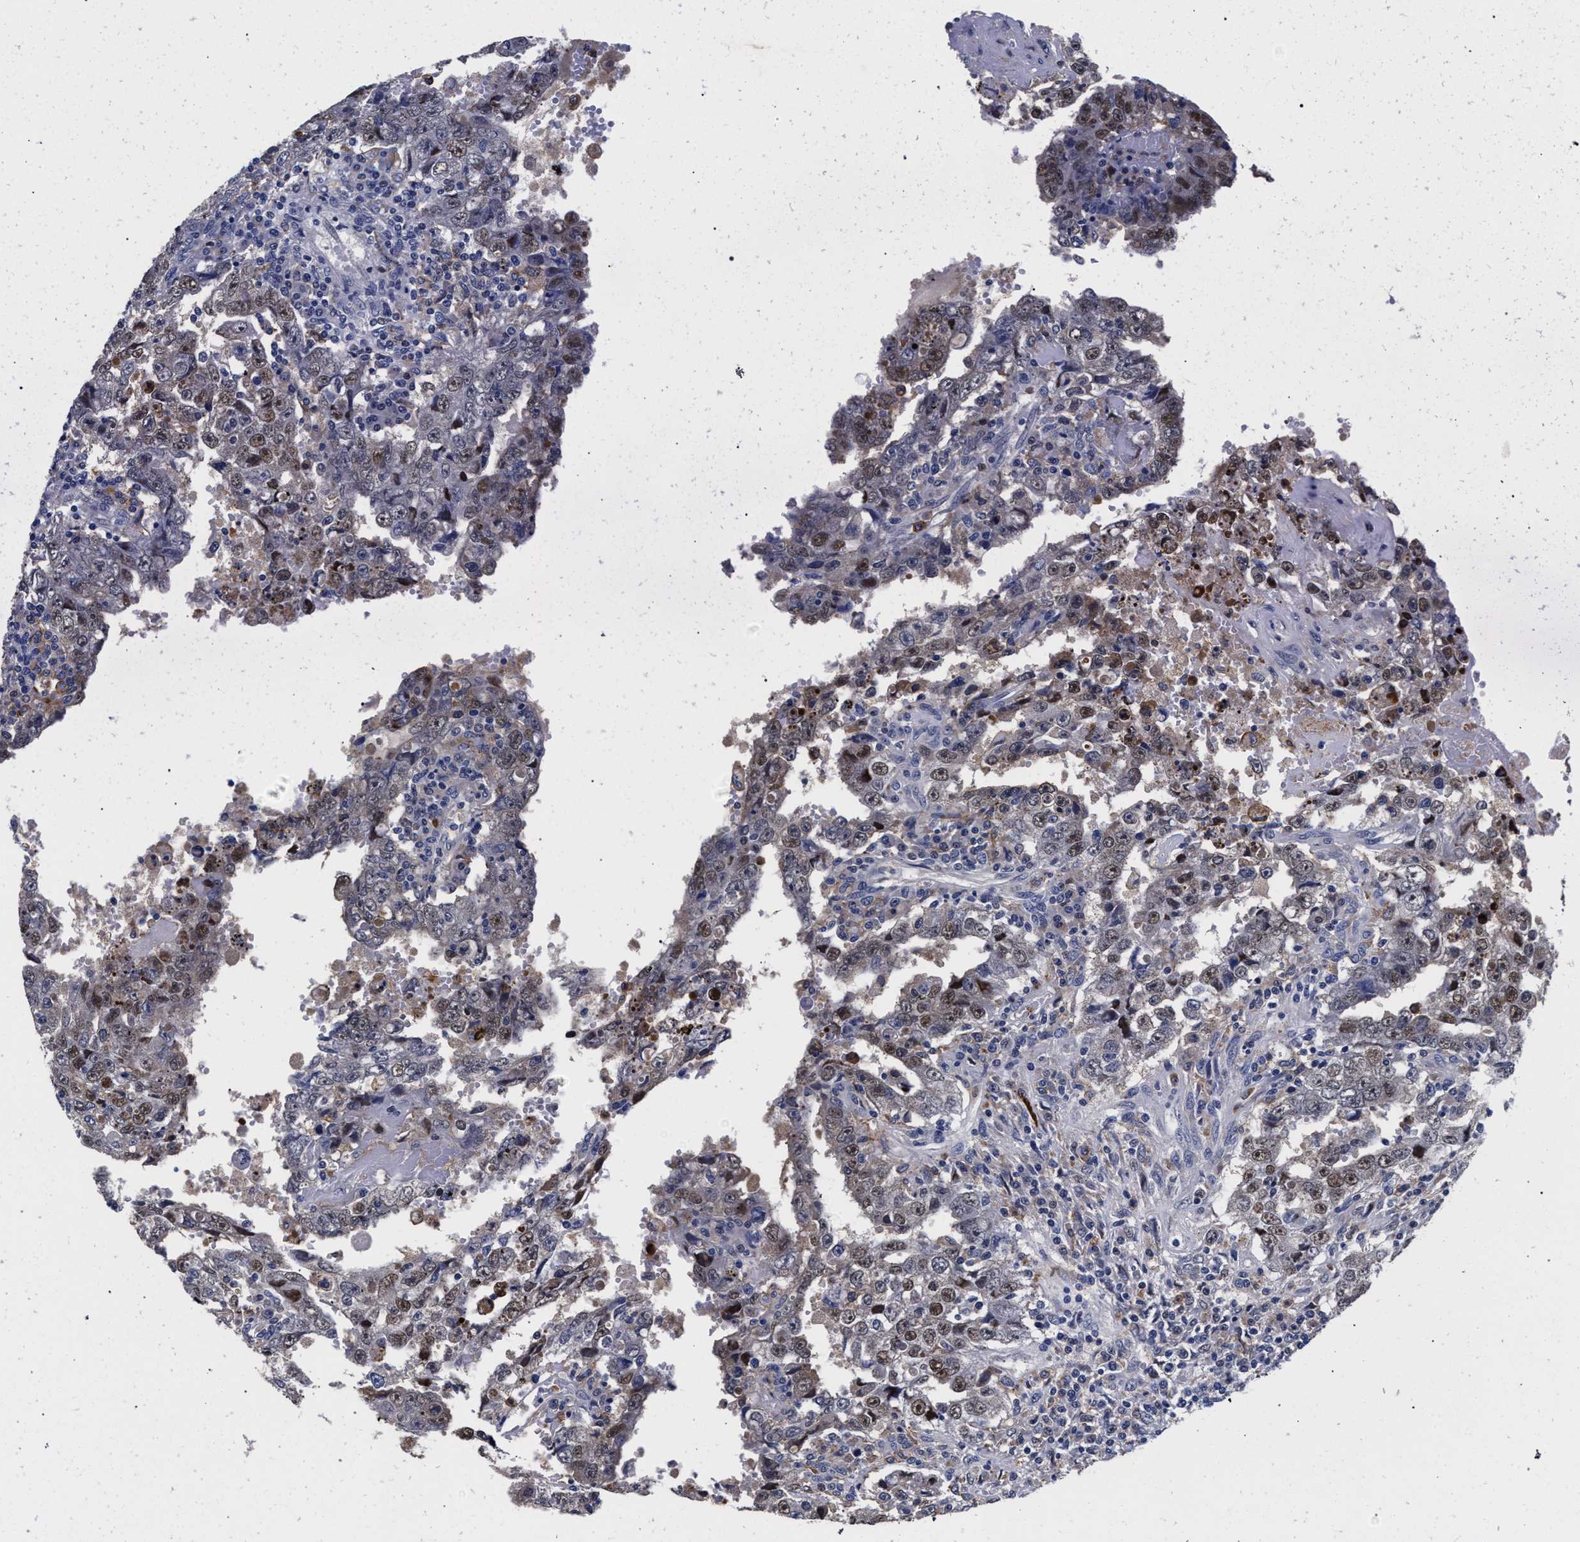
{"staining": {"intensity": "weak", "quantity": ">75%", "location": "nuclear"}, "tissue": "testis cancer", "cell_type": "Tumor cells", "image_type": "cancer", "snomed": [{"axis": "morphology", "description": "Carcinoma, Embryonal, NOS"}, {"axis": "topography", "description": "Testis"}], "caption": "Embryonal carcinoma (testis) was stained to show a protein in brown. There is low levels of weak nuclear positivity in about >75% of tumor cells.", "gene": "ZNF462", "patient": {"sex": "male", "age": 26}}